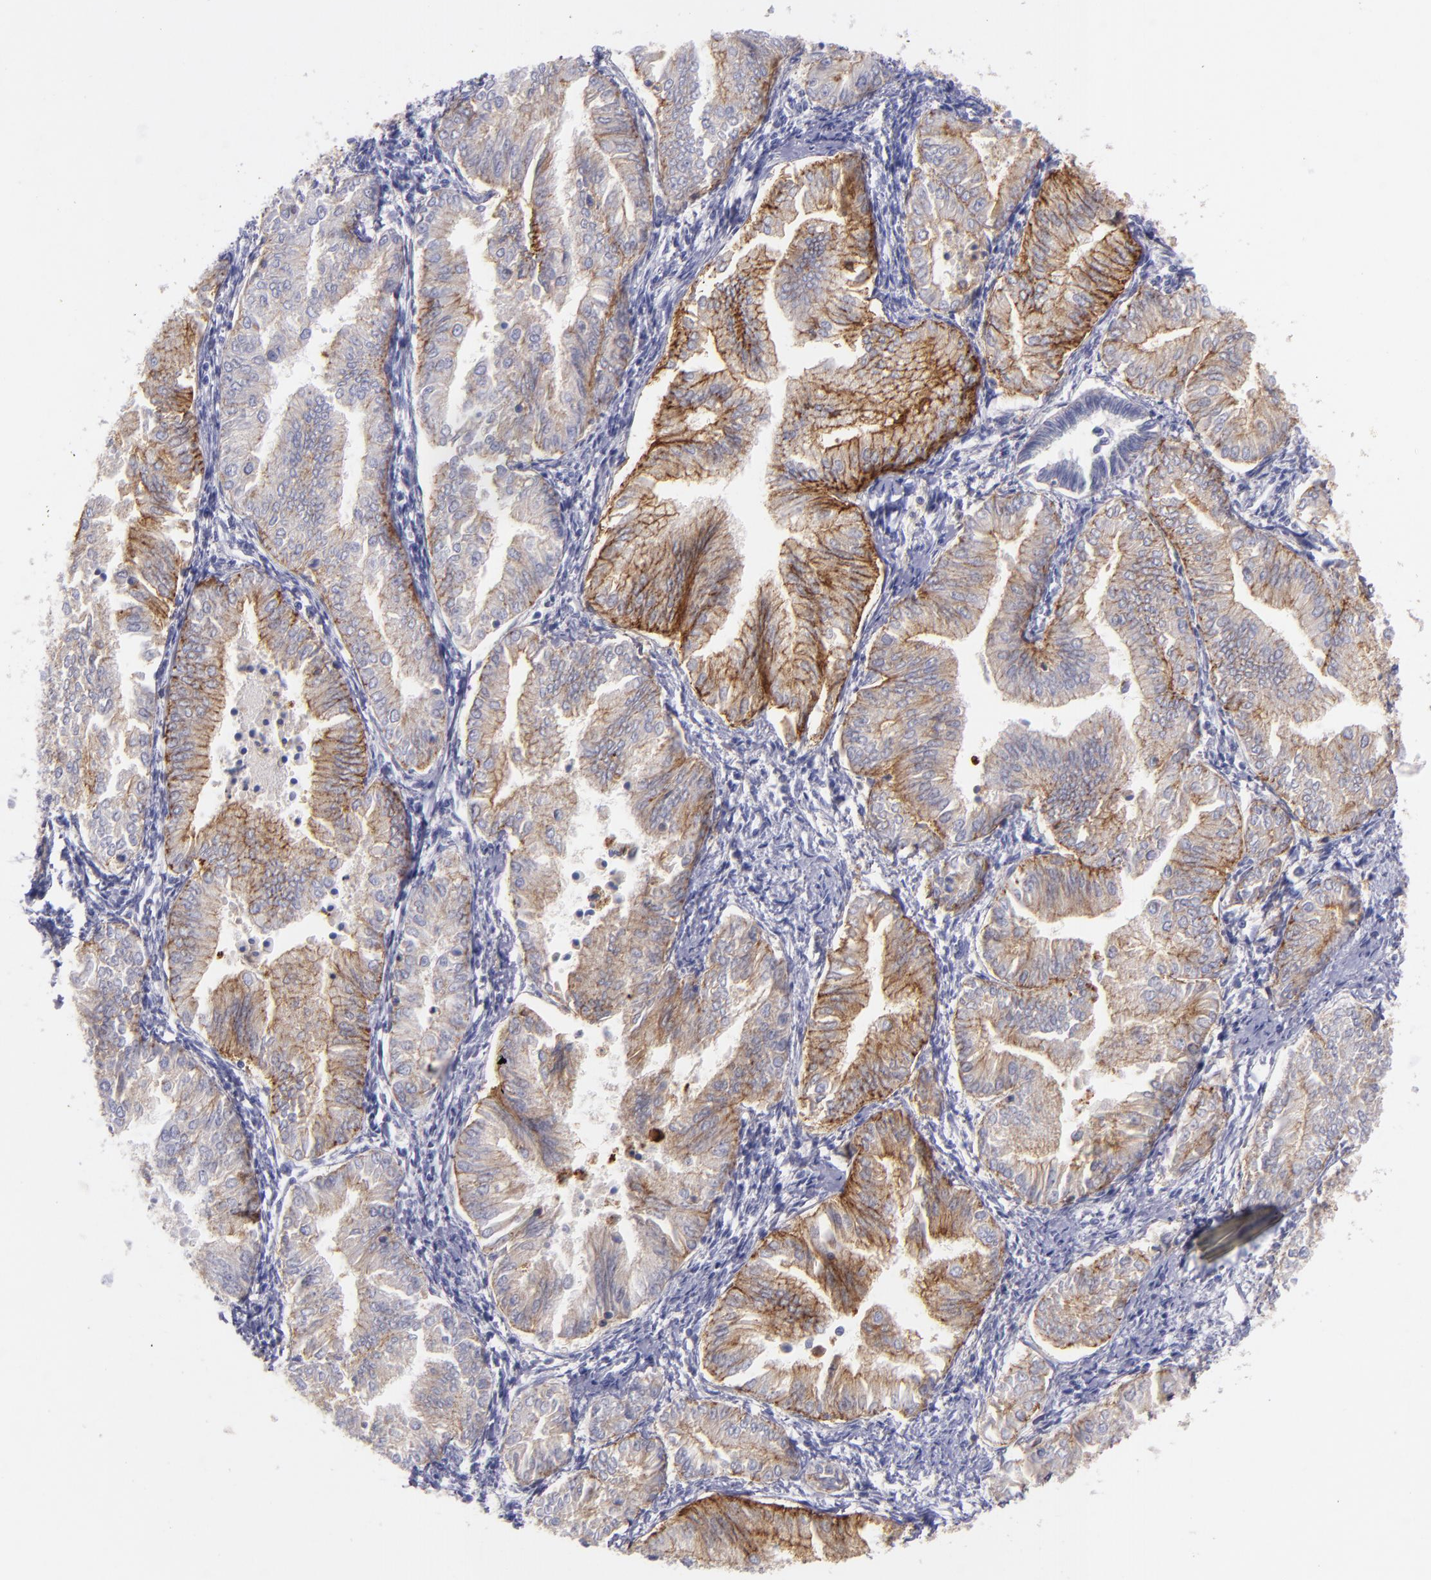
{"staining": {"intensity": "moderate", "quantity": ">75%", "location": "cytoplasmic/membranous"}, "tissue": "endometrial cancer", "cell_type": "Tumor cells", "image_type": "cancer", "snomed": [{"axis": "morphology", "description": "Adenocarcinoma, NOS"}, {"axis": "topography", "description": "Endometrium"}], "caption": "This is a histology image of immunohistochemistry staining of endometrial cancer, which shows moderate expression in the cytoplasmic/membranous of tumor cells.", "gene": "CD82", "patient": {"sex": "female", "age": 53}}